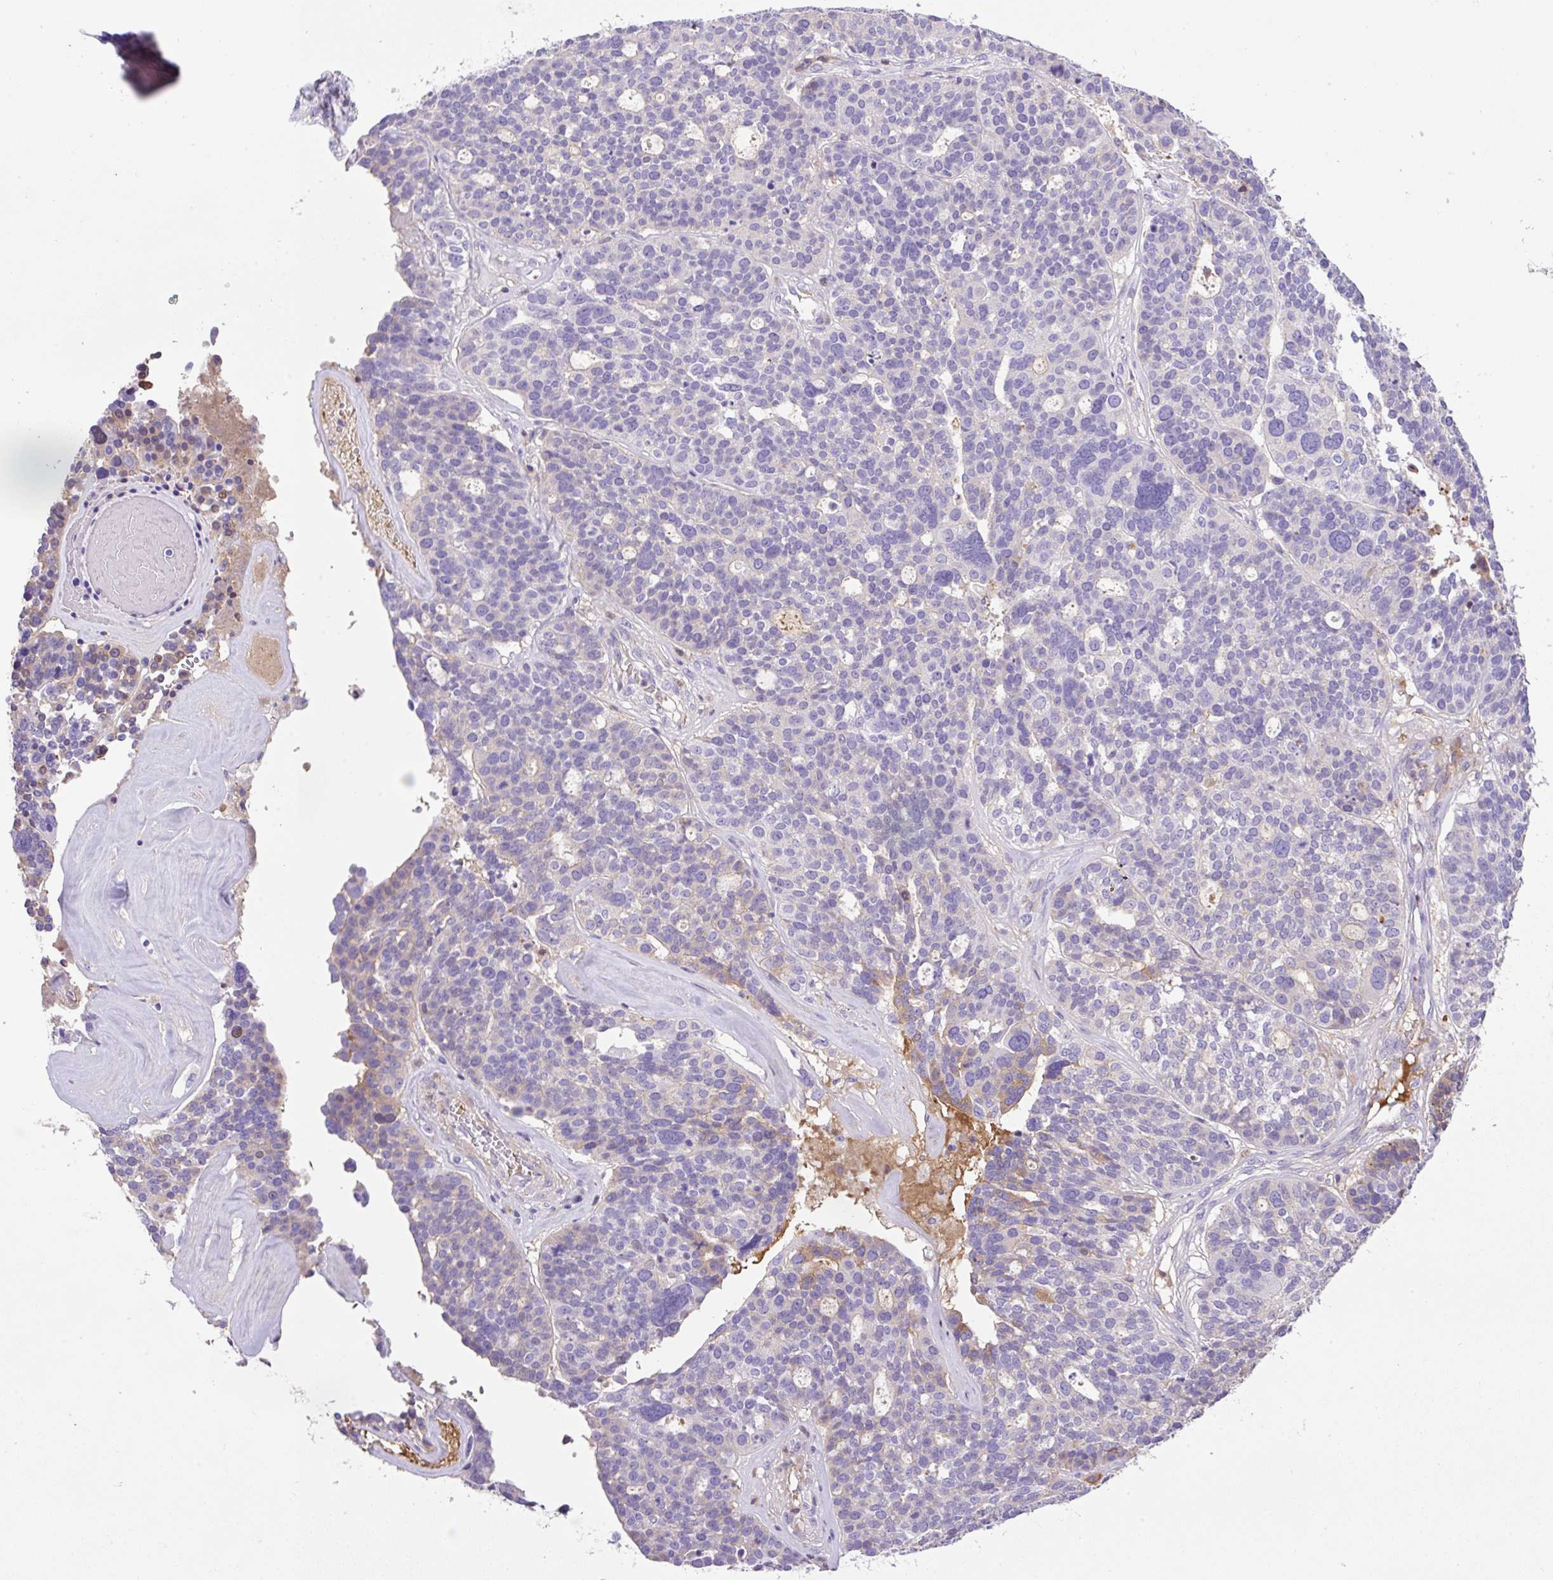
{"staining": {"intensity": "negative", "quantity": "none", "location": "none"}, "tissue": "ovarian cancer", "cell_type": "Tumor cells", "image_type": "cancer", "snomed": [{"axis": "morphology", "description": "Cystadenocarcinoma, serous, NOS"}, {"axis": "topography", "description": "Ovary"}], "caption": "The micrograph exhibits no staining of tumor cells in serous cystadenocarcinoma (ovarian). Nuclei are stained in blue.", "gene": "TDRD15", "patient": {"sex": "female", "age": 59}}